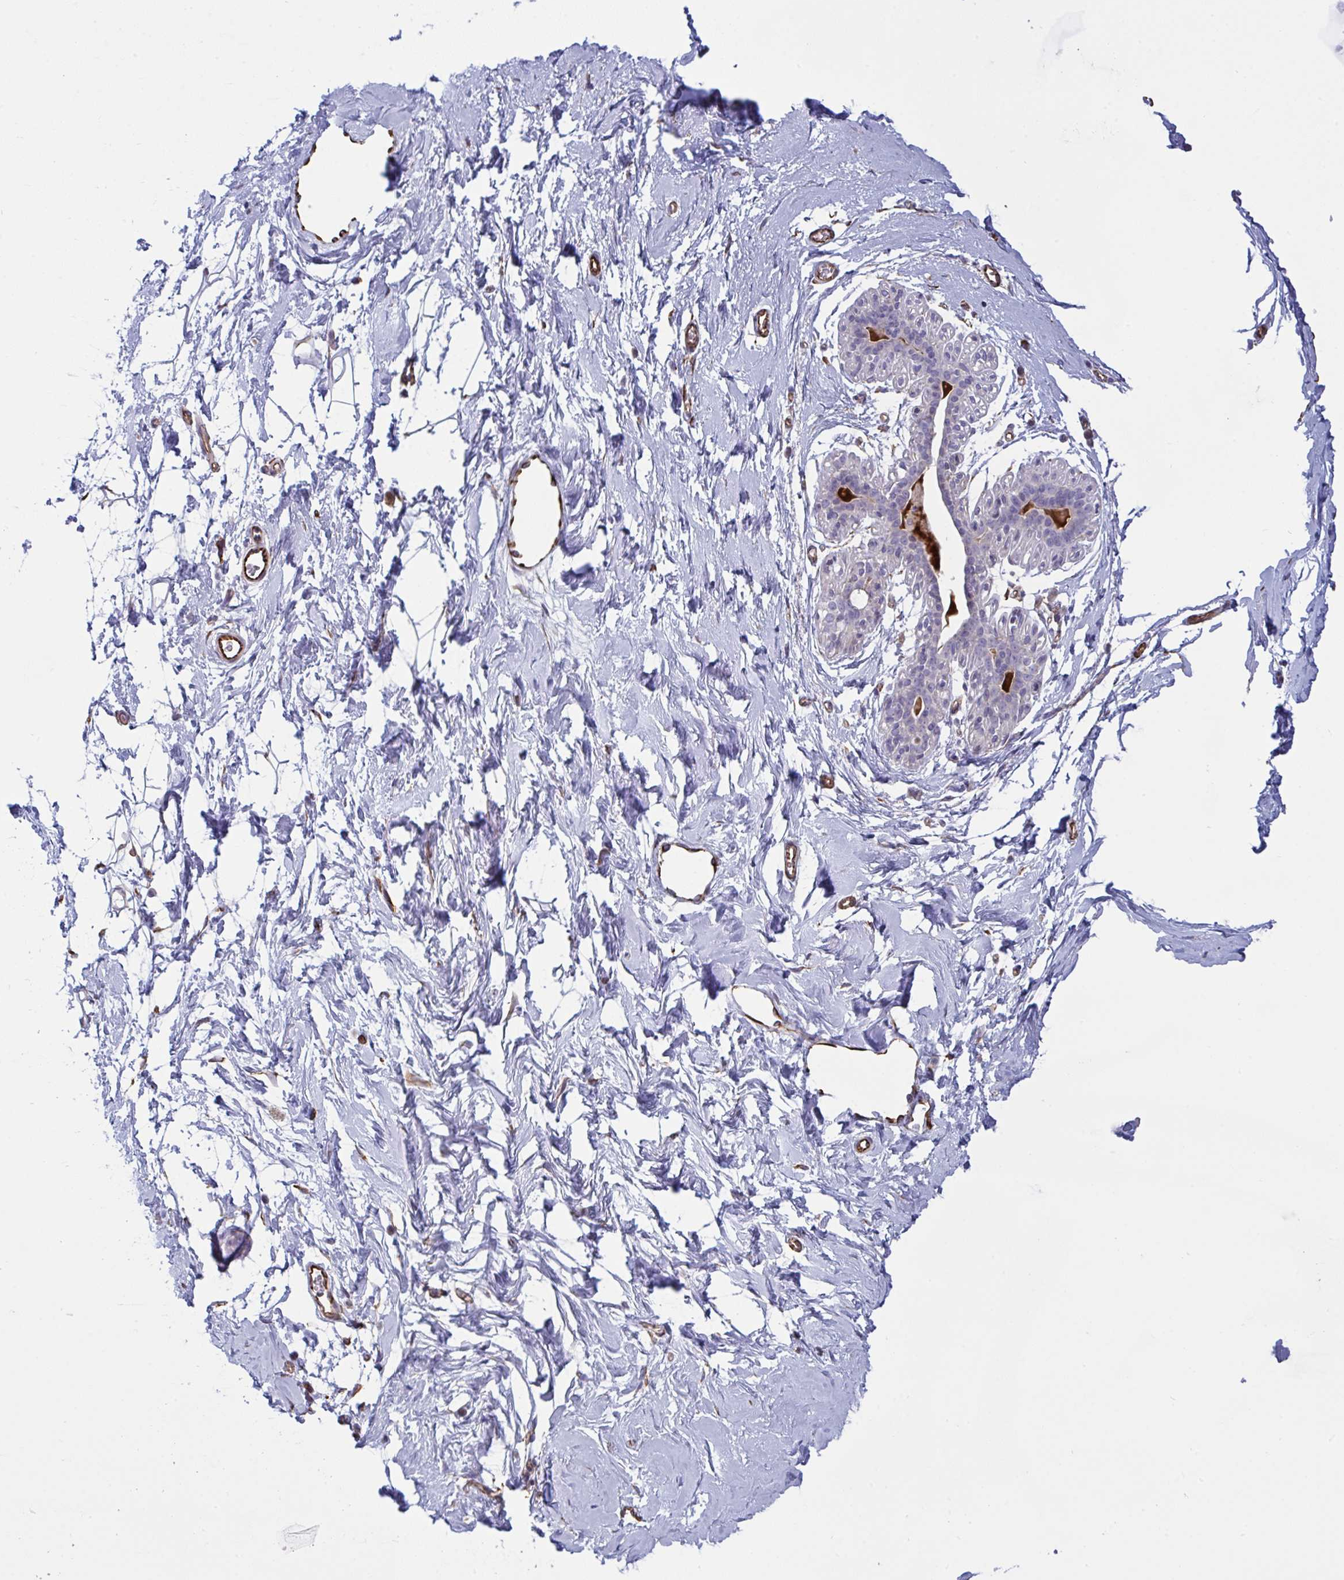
{"staining": {"intensity": "negative", "quantity": "none", "location": "none"}, "tissue": "breast", "cell_type": "Adipocytes", "image_type": "normal", "snomed": [{"axis": "morphology", "description": "Normal tissue, NOS"}, {"axis": "topography", "description": "Breast"}], "caption": "IHC of normal breast shows no expression in adipocytes.", "gene": "DCBLD1", "patient": {"sex": "female", "age": 45}}